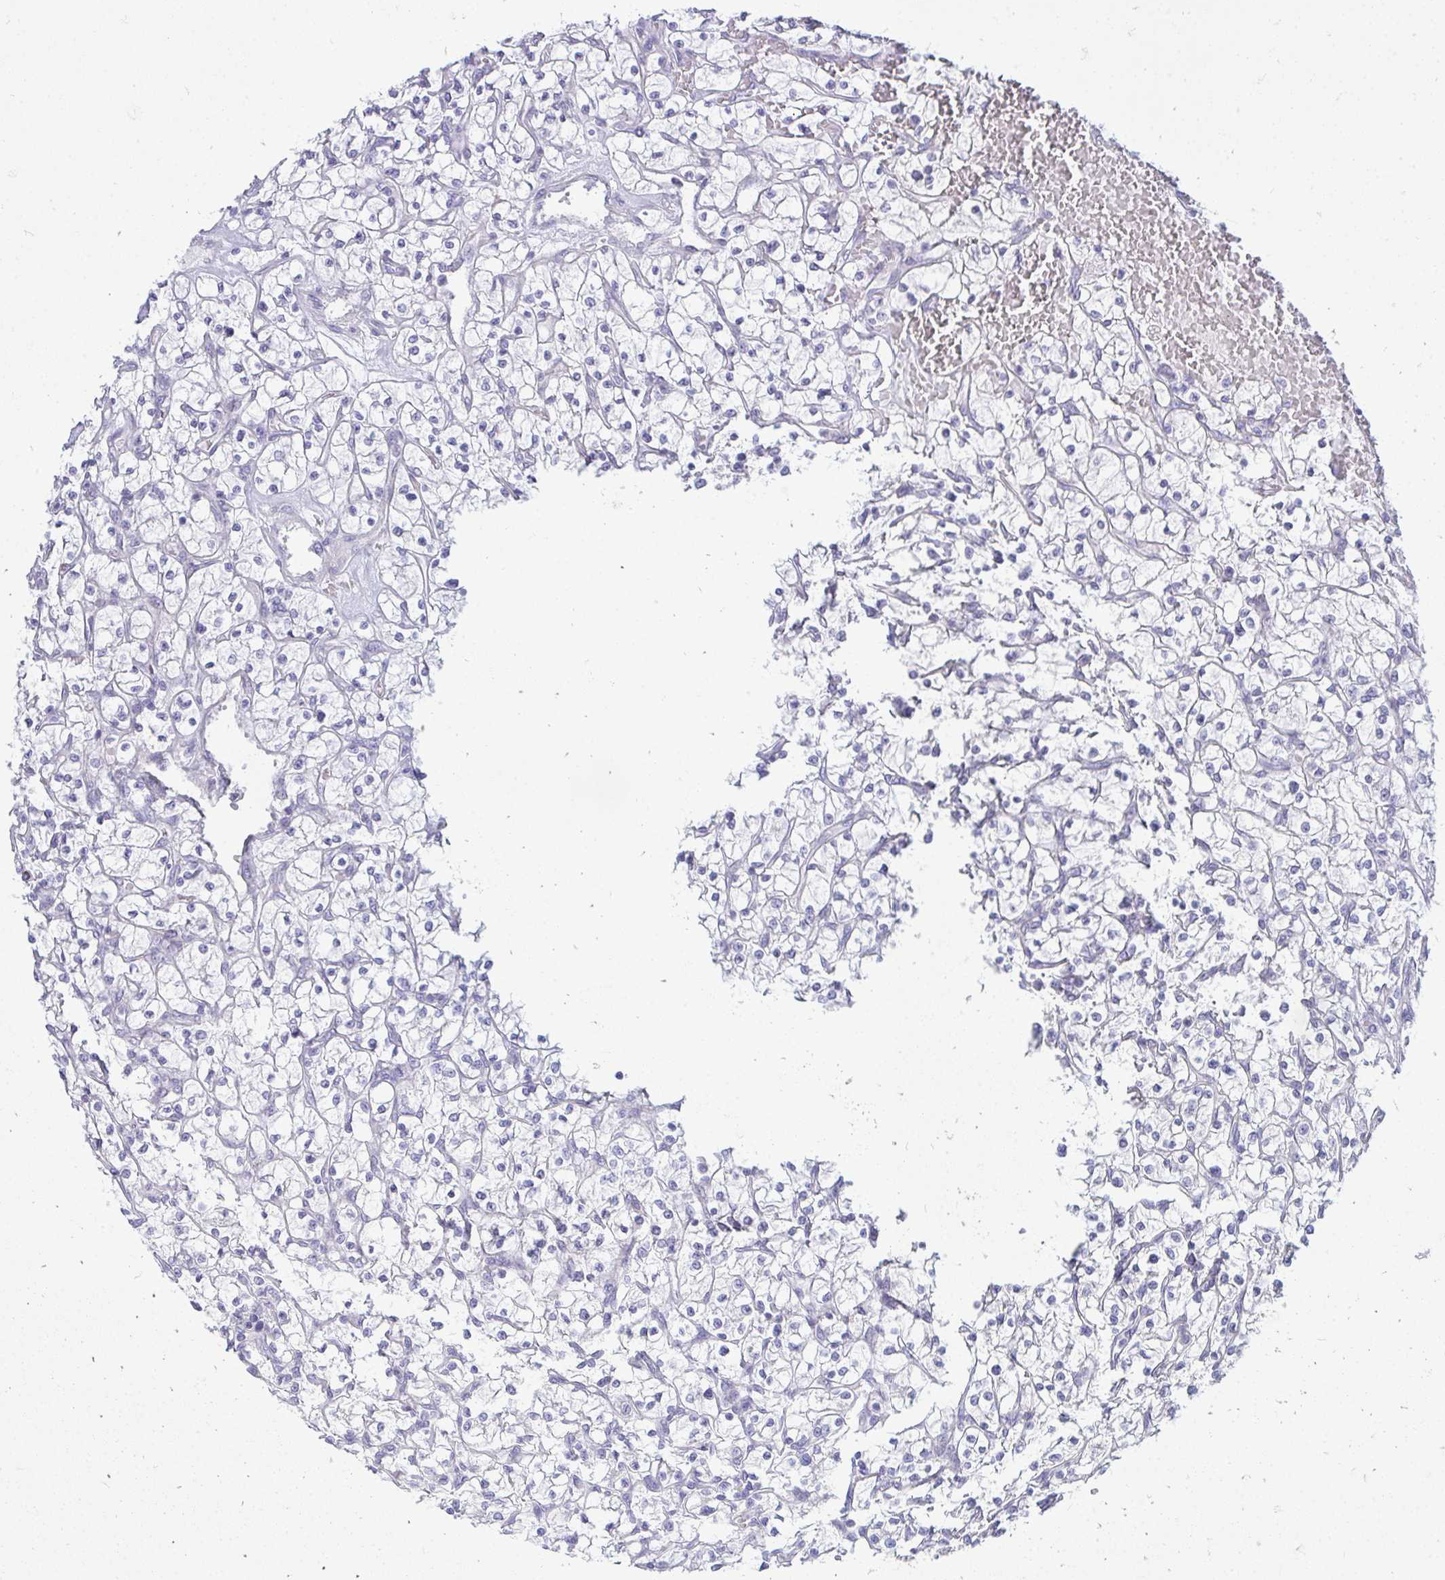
{"staining": {"intensity": "negative", "quantity": "none", "location": "none"}, "tissue": "renal cancer", "cell_type": "Tumor cells", "image_type": "cancer", "snomed": [{"axis": "morphology", "description": "Adenocarcinoma, NOS"}, {"axis": "topography", "description": "Kidney"}], "caption": "Immunohistochemistry (IHC) photomicrograph of neoplastic tissue: human renal adenocarcinoma stained with DAB (3,3'-diaminobenzidine) shows no significant protein expression in tumor cells. (DAB IHC with hematoxylin counter stain).", "gene": "TSPEAR", "patient": {"sex": "female", "age": 64}}